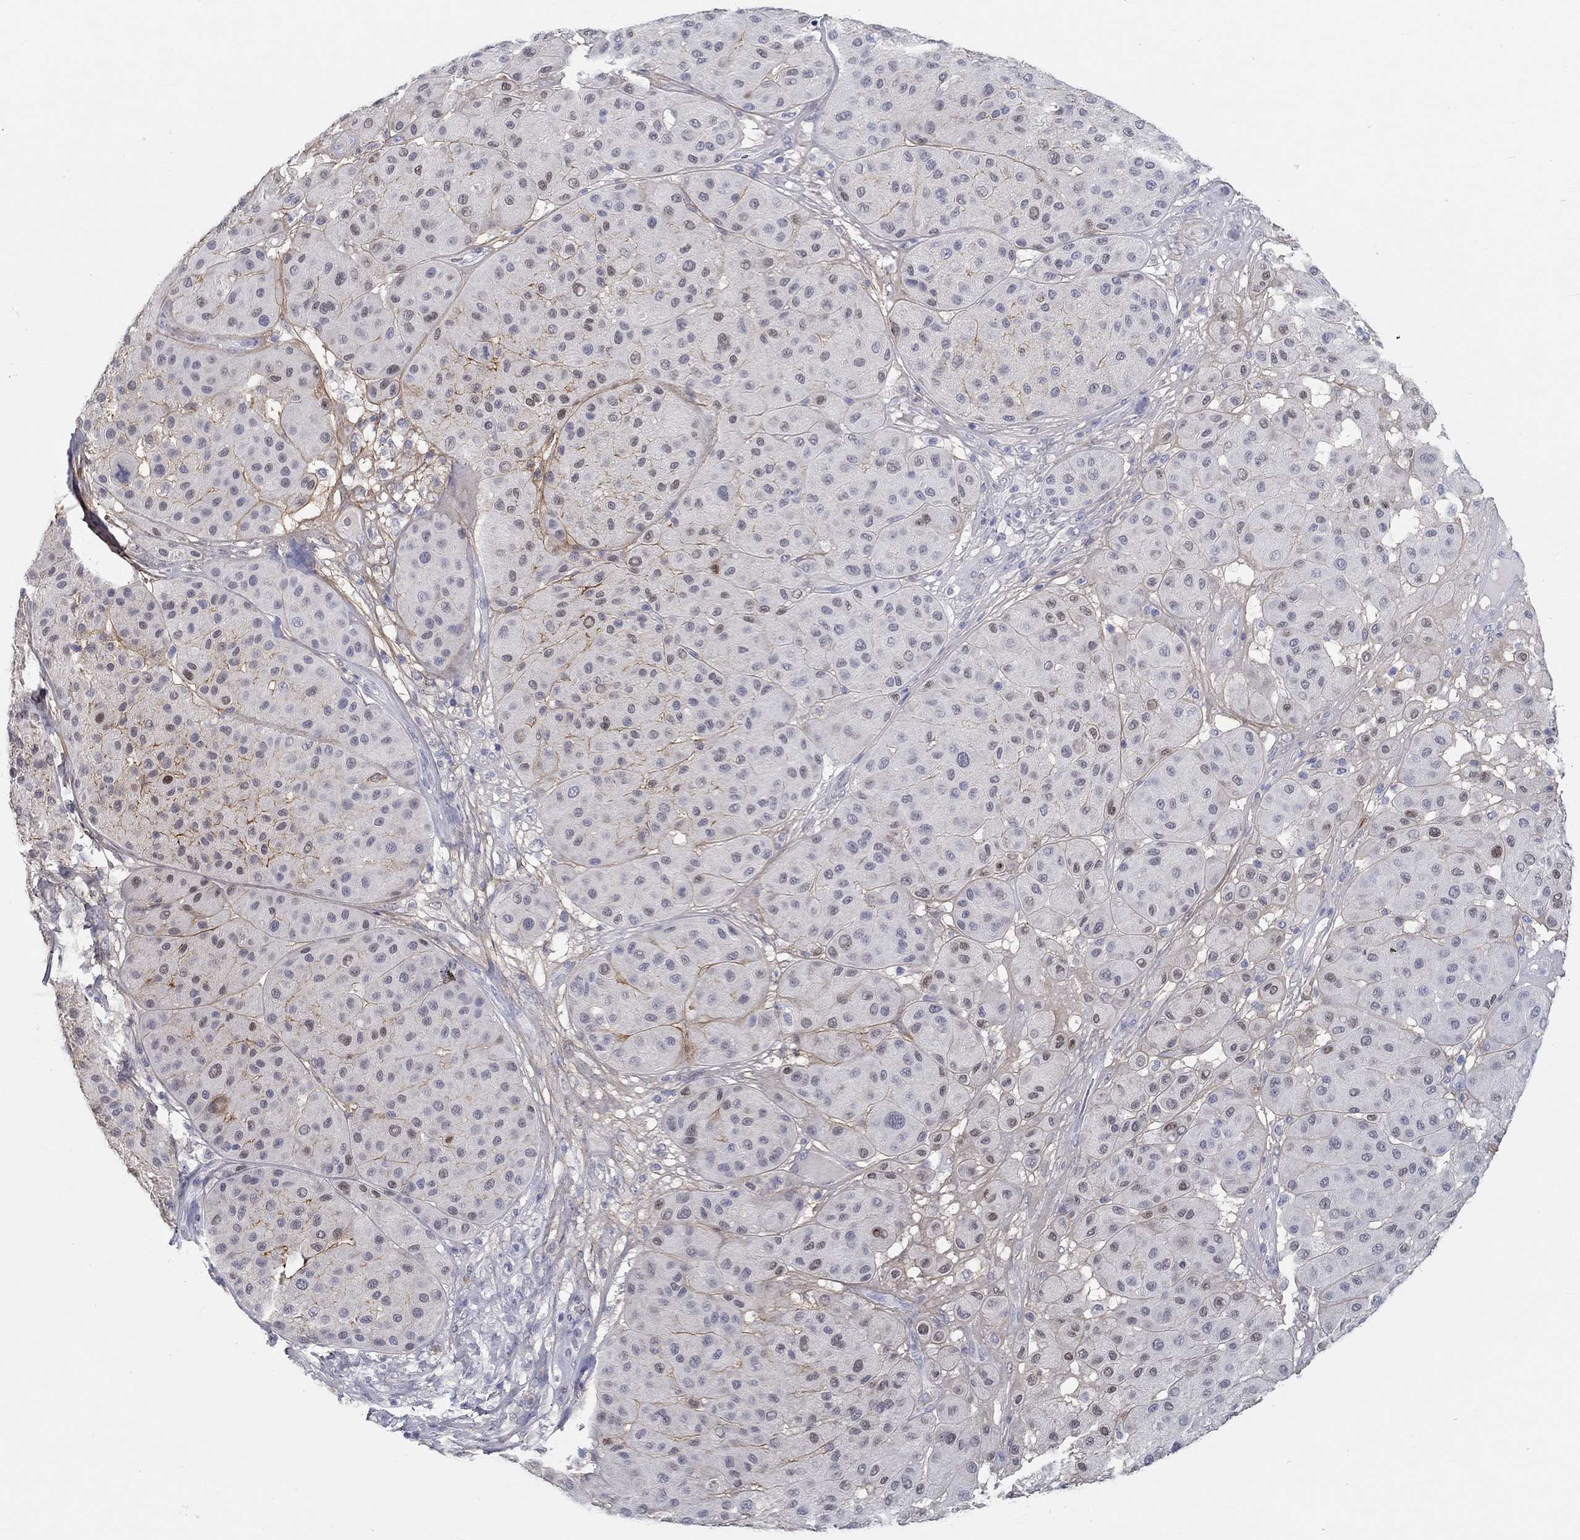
{"staining": {"intensity": "moderate", "quantity": "<25%", "location": "cytoplasmic/membranous,nuclear"}, "tissue": "melanoma", "cell_type": "Tumor cells", "image_type": "cancer", "snomed": [{"axis": "morphology", "description": "Malignant melanoma, Metastatic site"}, {"axis": "topography", "description": "Smooth muscle"}], "caption": "Human malignant melanoma (metastatic site) stained with a brown dye exhibits moderate cytoplasmic/membranous and nuclear positive positivity in about <25% of tumor cells.", "gene": "FGF2", "patient": {"sex": "male", "age": 41}}